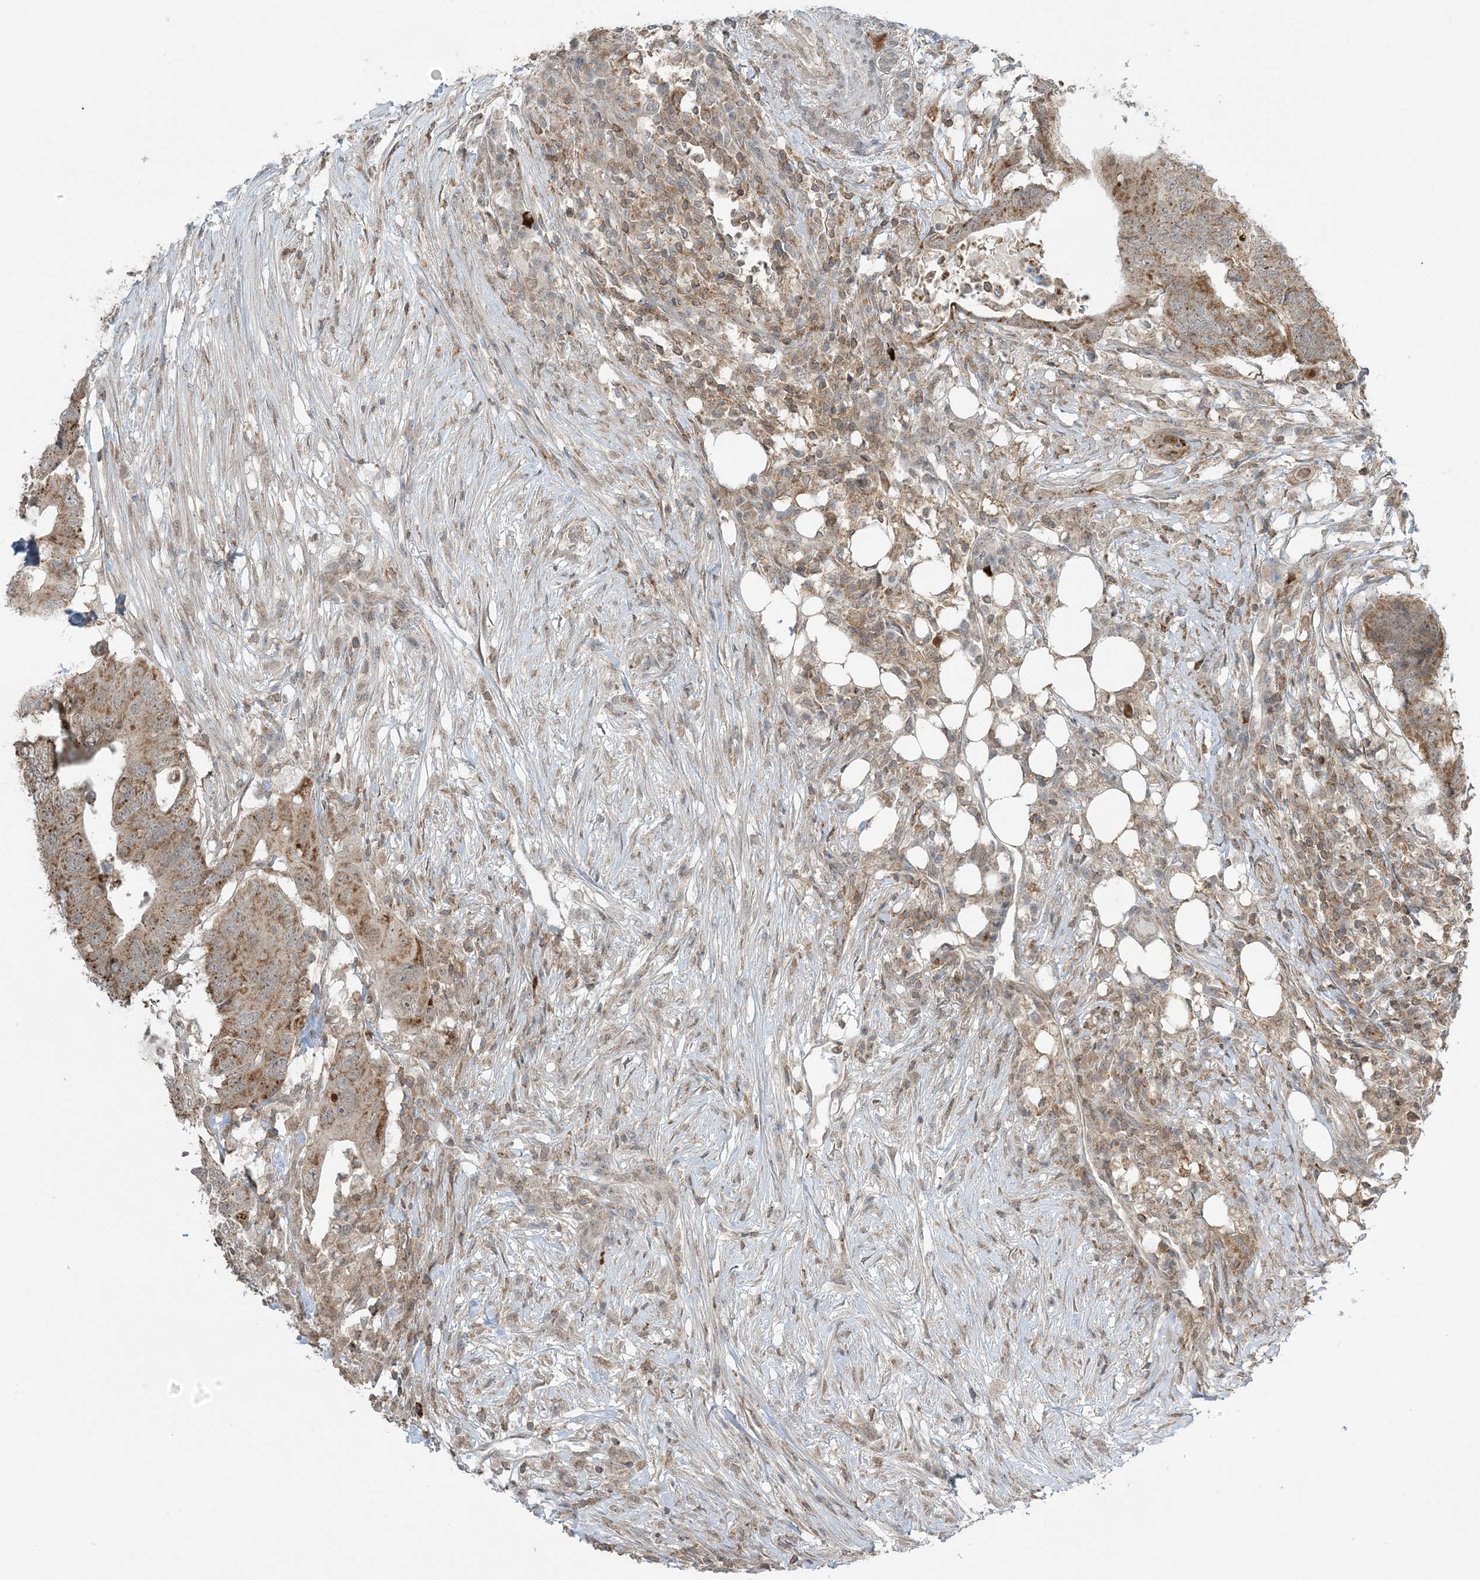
{"staining": {"intensity": "moderate", "quantity": ">75%", "location": "cytoplasmic/membranous"}, "tissue": "colorectal cancer", "cell_type": "Tumor cells", "image_type": "cancer", "snomed": [{"axis": "morphology", "description": "Adenocarcinoma, NOS"}, {"axis": "topography", "description": "Colon"}], "caption": "Immunohistochemical staining of colorectal cancer (adenocarcinoma) shows moderate cytoplasmic/membranous protein positivity in approximately >75% of tumor cells. The protein is shown in brown color, while the nuclei are stained blue.", "gene": "PHLDB2", "patient": {"sex": "male", "age": 71}}